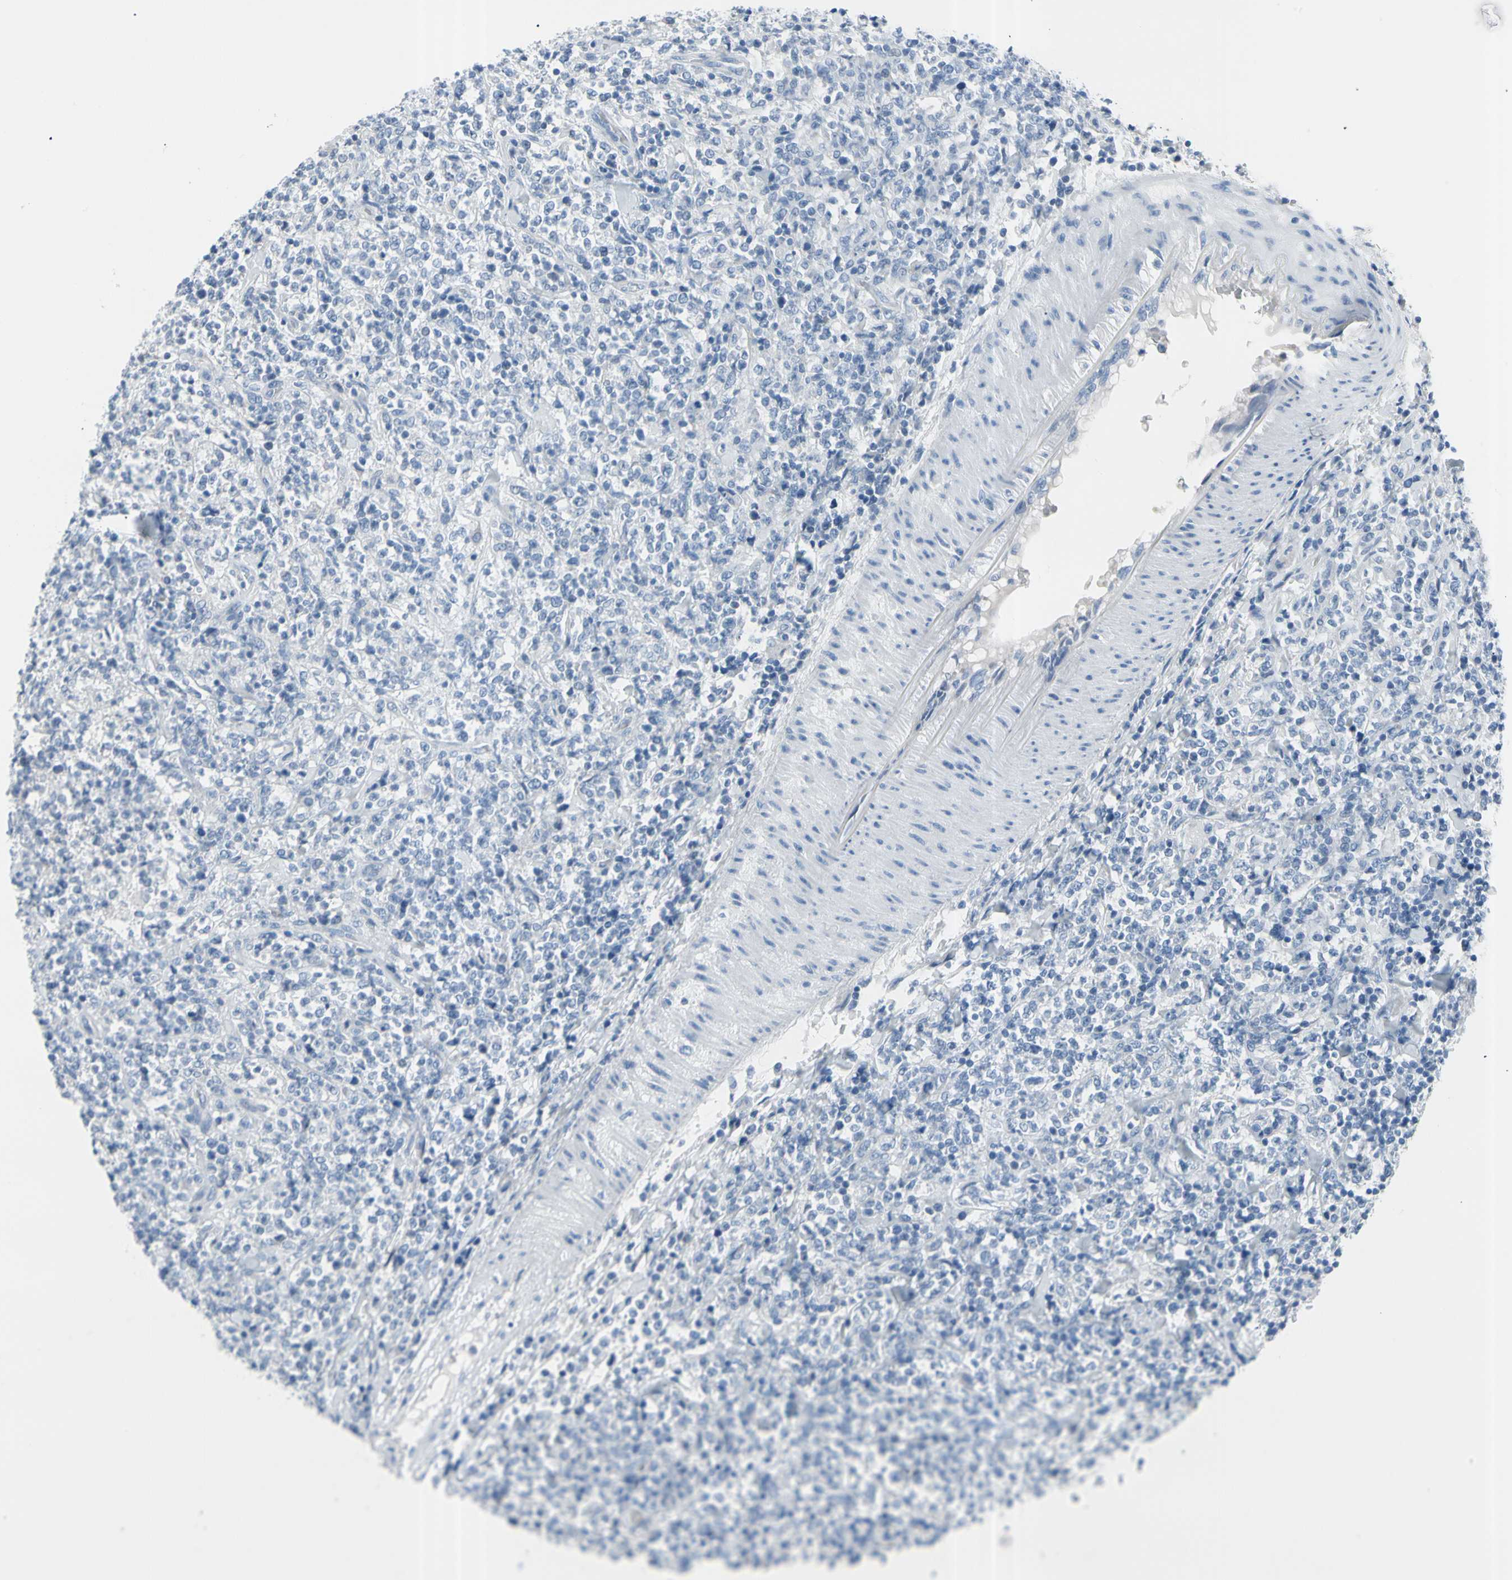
{"staining": {"intensity": "negative", "quantity": "none", "location": "none"}, "tissue": "lymphoma", "cell_type": "Tumor cells", "image_type": "cancer", "snomed": [{"axis": "morphology", "description": "Malignant lymphoma, non-Hodgkin's type, High grade"}, {"axis": "topography", "description": "Soft tissue"}], "caption": "A high-resolution micrograph shows immunohistochemistry (IHC) staining of lymphoma, which exhibits no significant staining in tumor cells. (DAB (3,3'-diaminobenzidine) IHC with hematoxylin counter stain).", "gene": "TPO", "patient": {"sex": "male", "age": 18}}